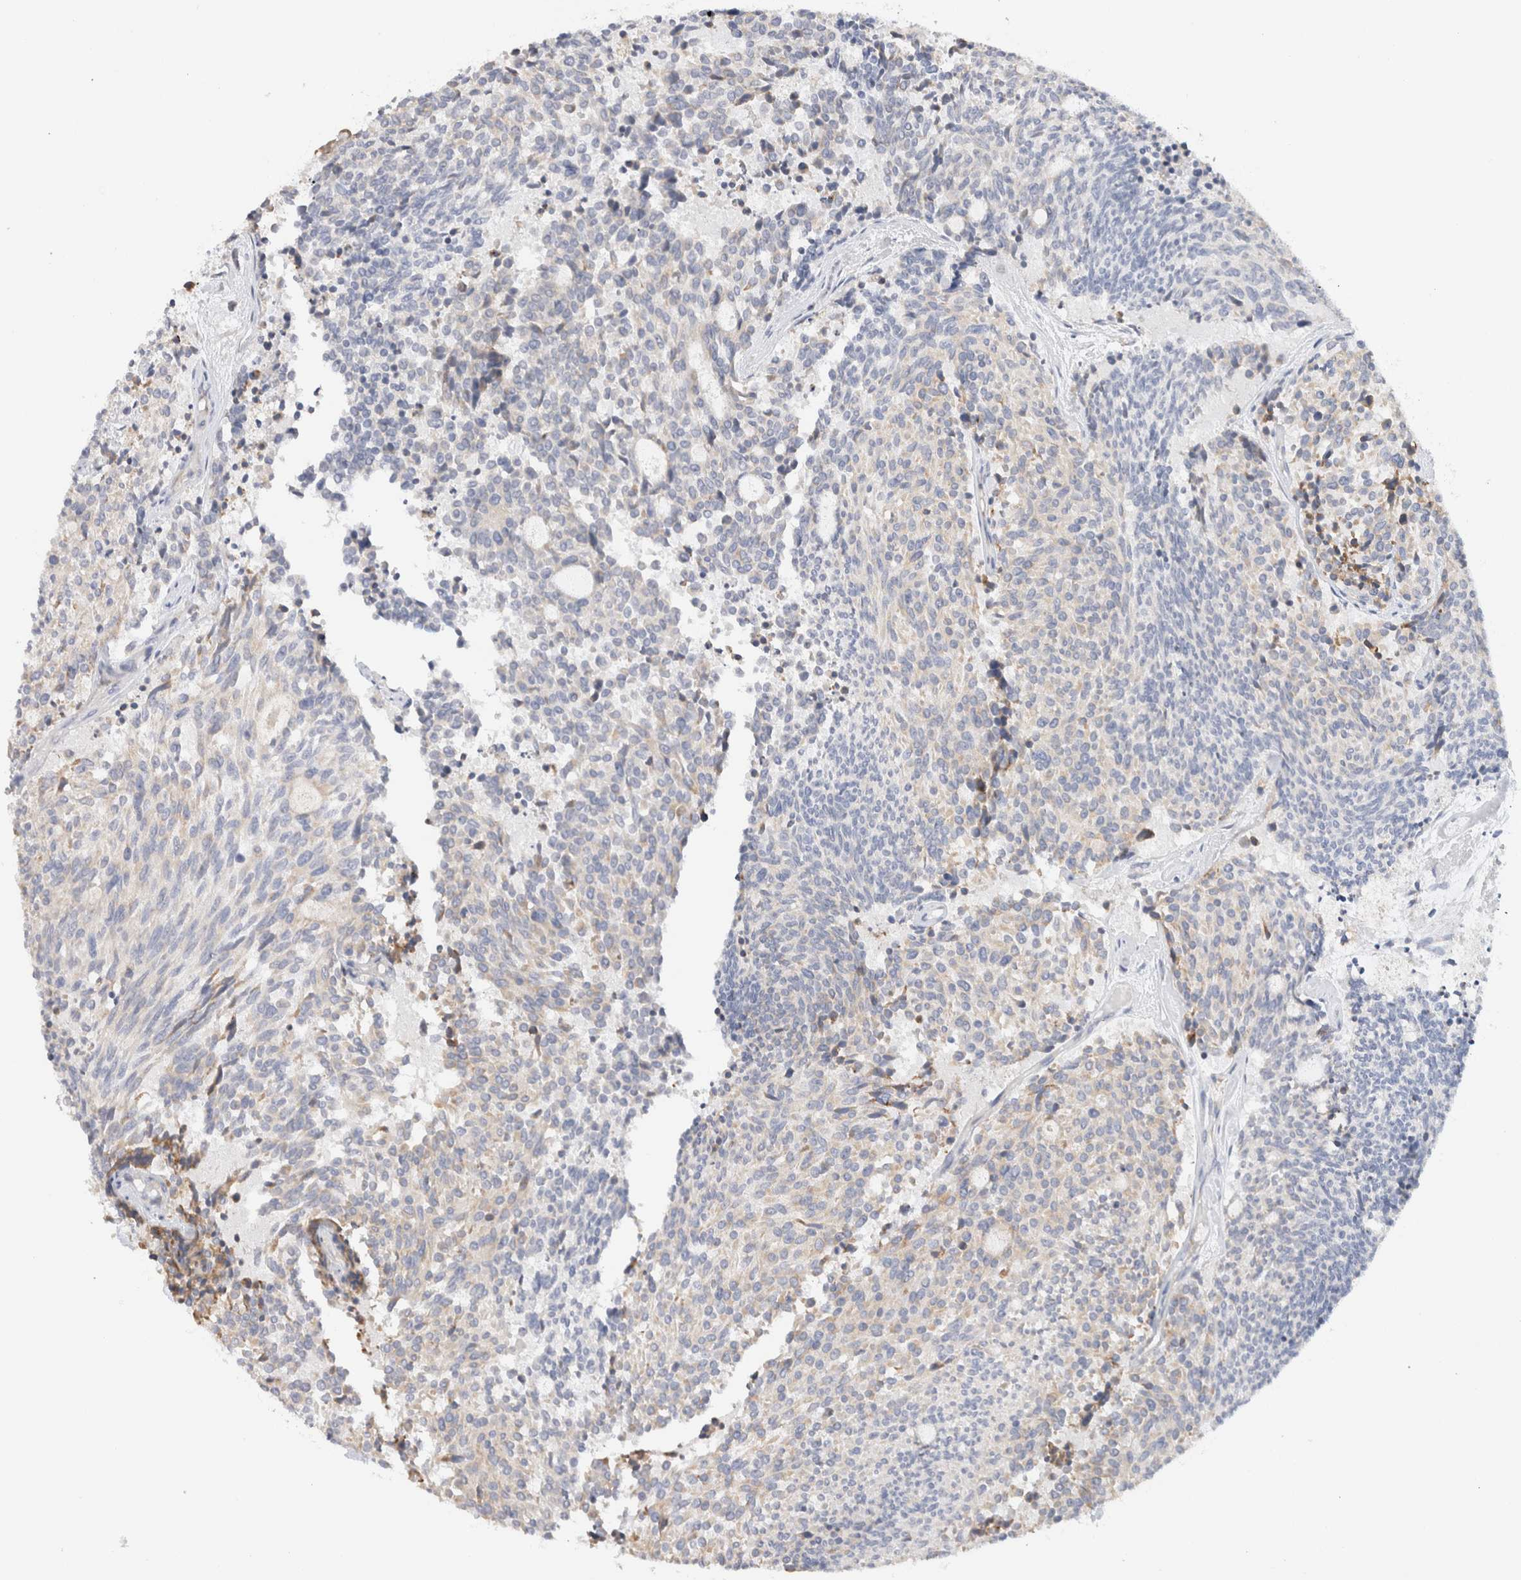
{"staining": {"intensity": "negative", "quantity": "none", "location": "none"}, "tissue": "carcinoid", "cell_type": "Tumor cells", "image_type": "cancer", "snomed": [{"axis": "morphology", "description": "Carcinoid, malignant, NOS"}, {"axis": "topography", "description": "Pancreas"}], "caption": "Immunohistochemistry micrograph of neoplastic tissue: human carcinoid stained with DAB (3,3'-diaminobenzidine) reveals no significant protein expression in tumor cells.", "gene": "GADD45G", "patient": {"sex": "female", "age": 54}}